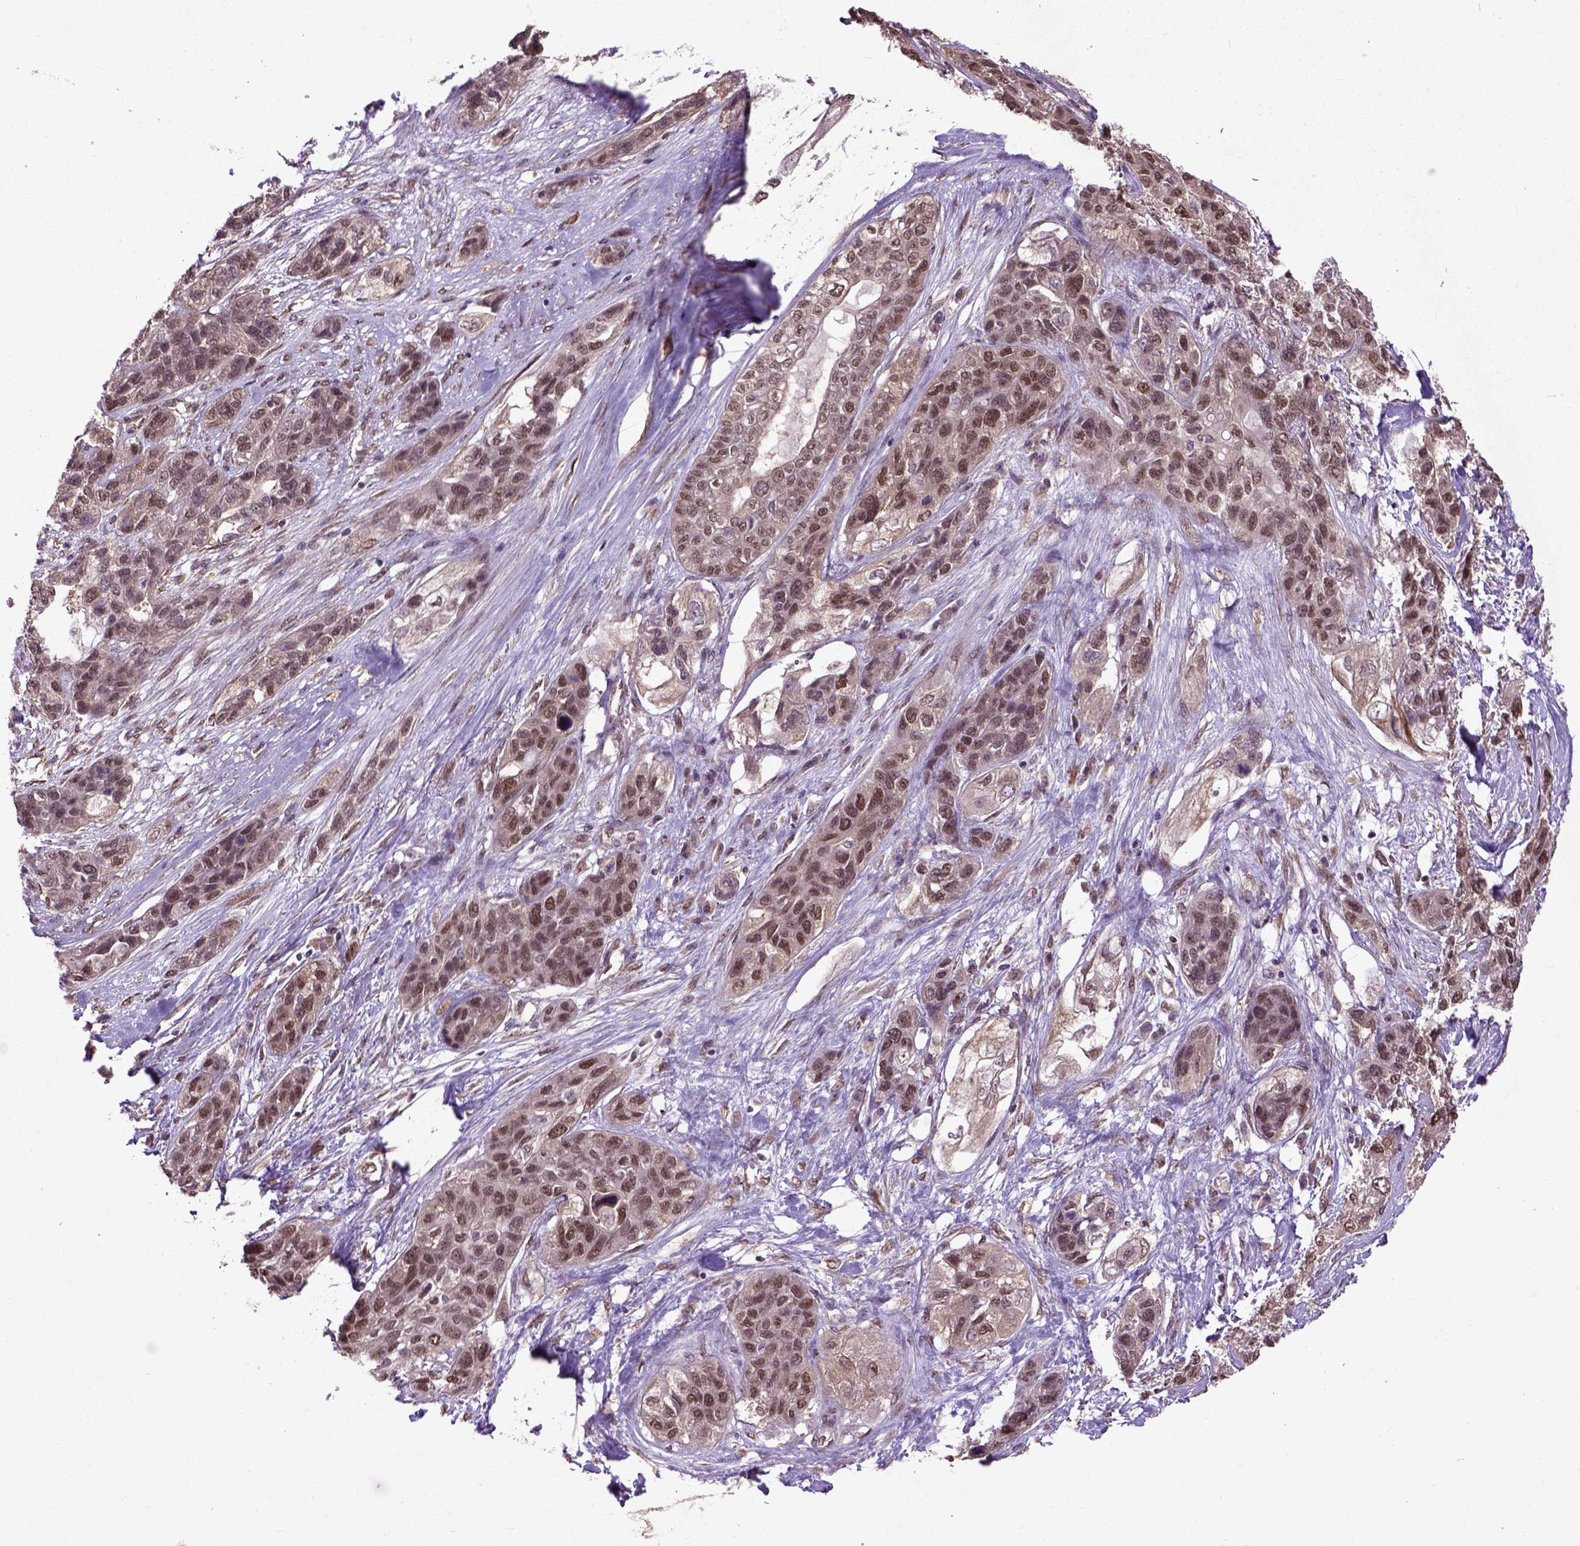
{"staining": {"intensity": "moderate", "quantity": "25%-75%", "location": "nuclear"}, "tissue": "lung cancer", "cell_type": "Tumor cells", "image_type": "cancer", "snomed": [{"axis": "morphology", "description": "Squamous cell carcinoma, NOS"}, {"axis": "topography", "description": "Lung"}], "caption": "Immunohistochemical staining of lung cancer (squamous cell carcinoma) exhibits medium levels of moderate nuclear staining in approximately 25%-75% of tumor cells.", "gene": "UBA3", "patient": {"sex": "female", "age": 70}}